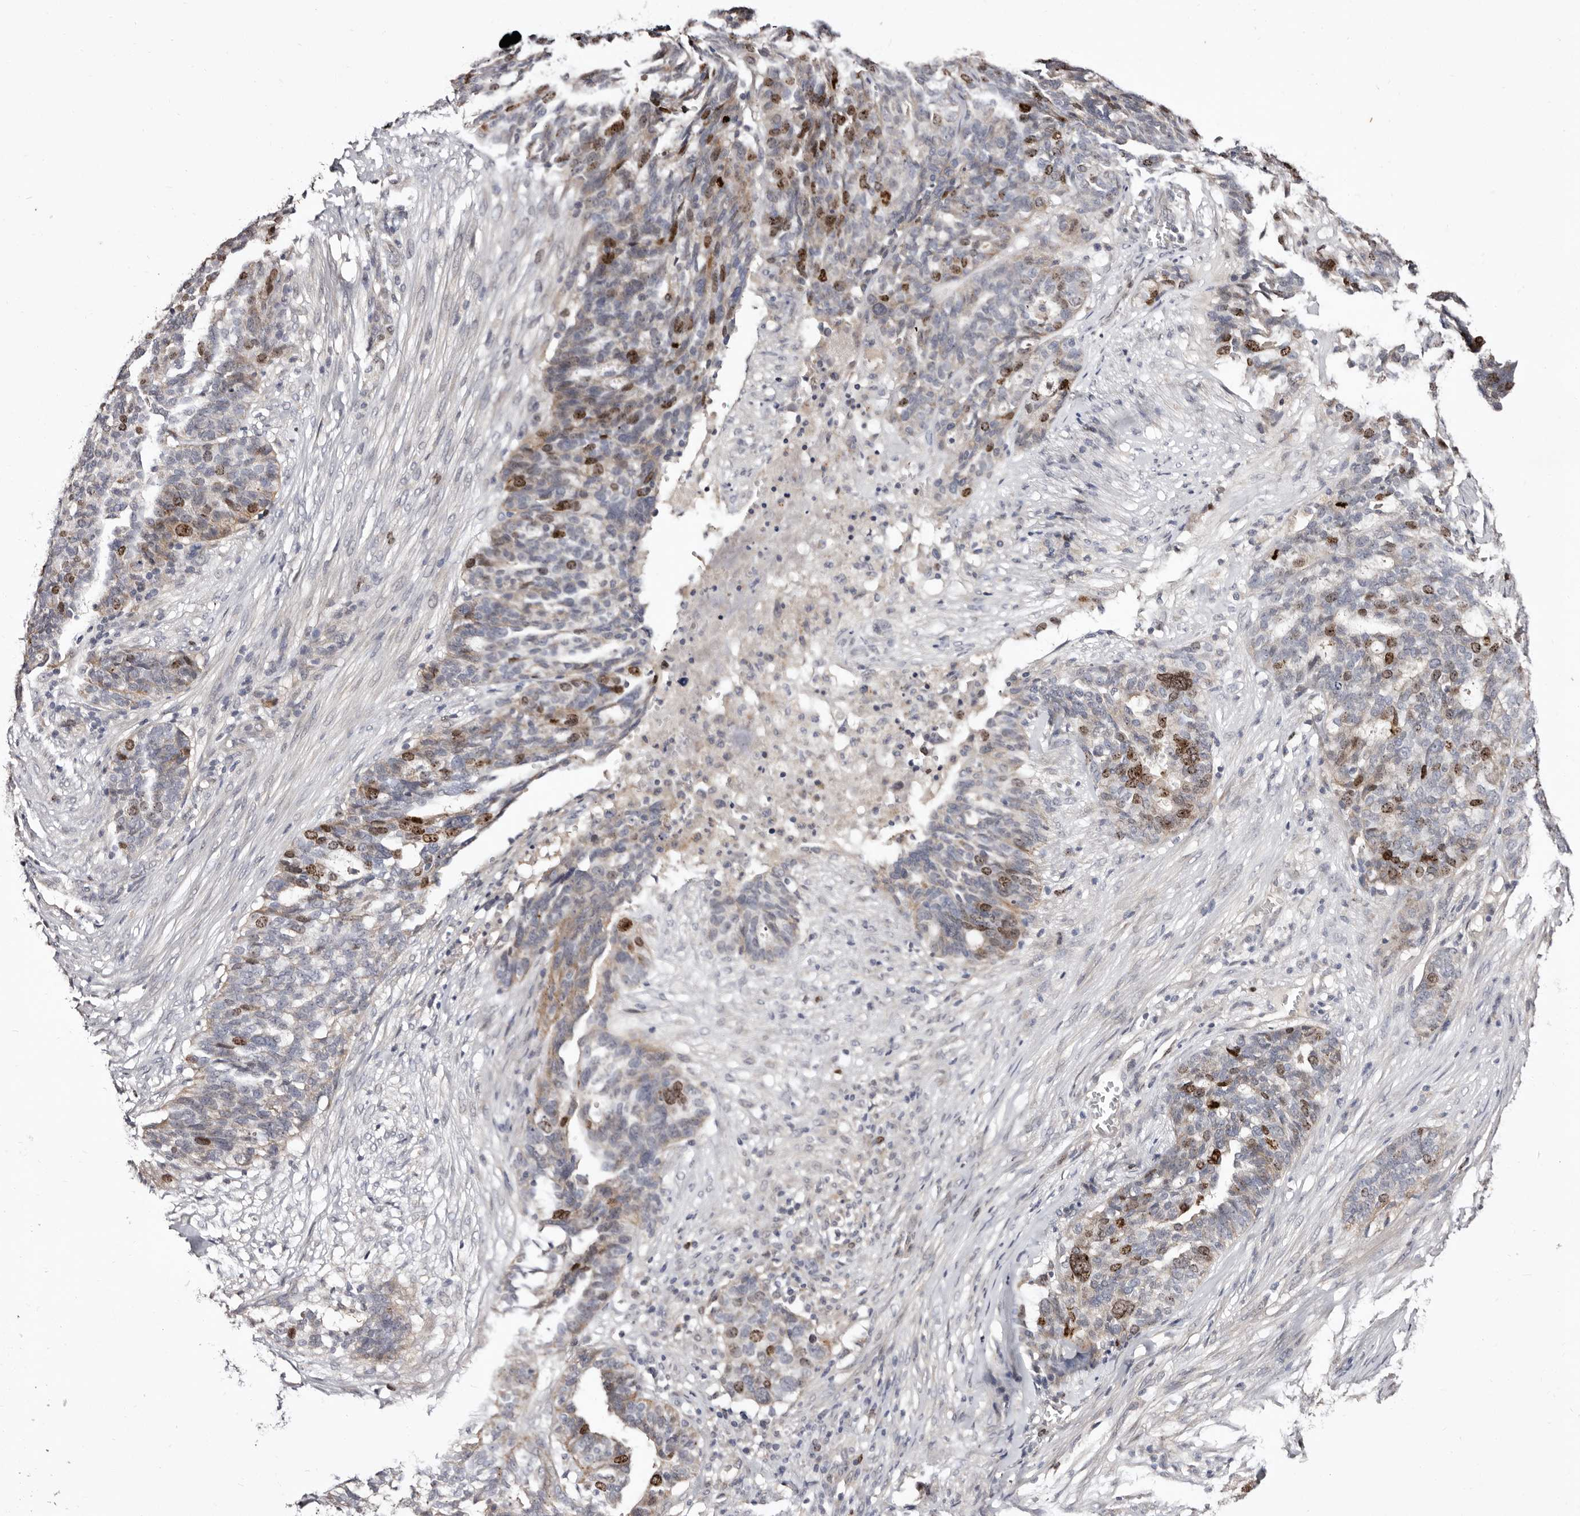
{"staining": {"intensity": "moderate", "quantity": "<25%", "location": "nuclear"}, "tissue": "ovarian cancer", "cell_type": "Tumor cells", "image_type": "cancer", "snomed": [{"axis": "morphology", "description": "Cystadenocarcinoma, serous, NOS"}, {"axis": "topography", "description": "Ovary"}], "caption": "Immunohistochemistry of serous cystadenocarcinoma (ovarian) displays low levels of moderate nuclear positivity in about <25% of tumor cells. The protein of interest is shown in brown color, while the nuclei are stained blue.", "gene": "CDCA8", "patient": {"sex": "female", "age": 59}}